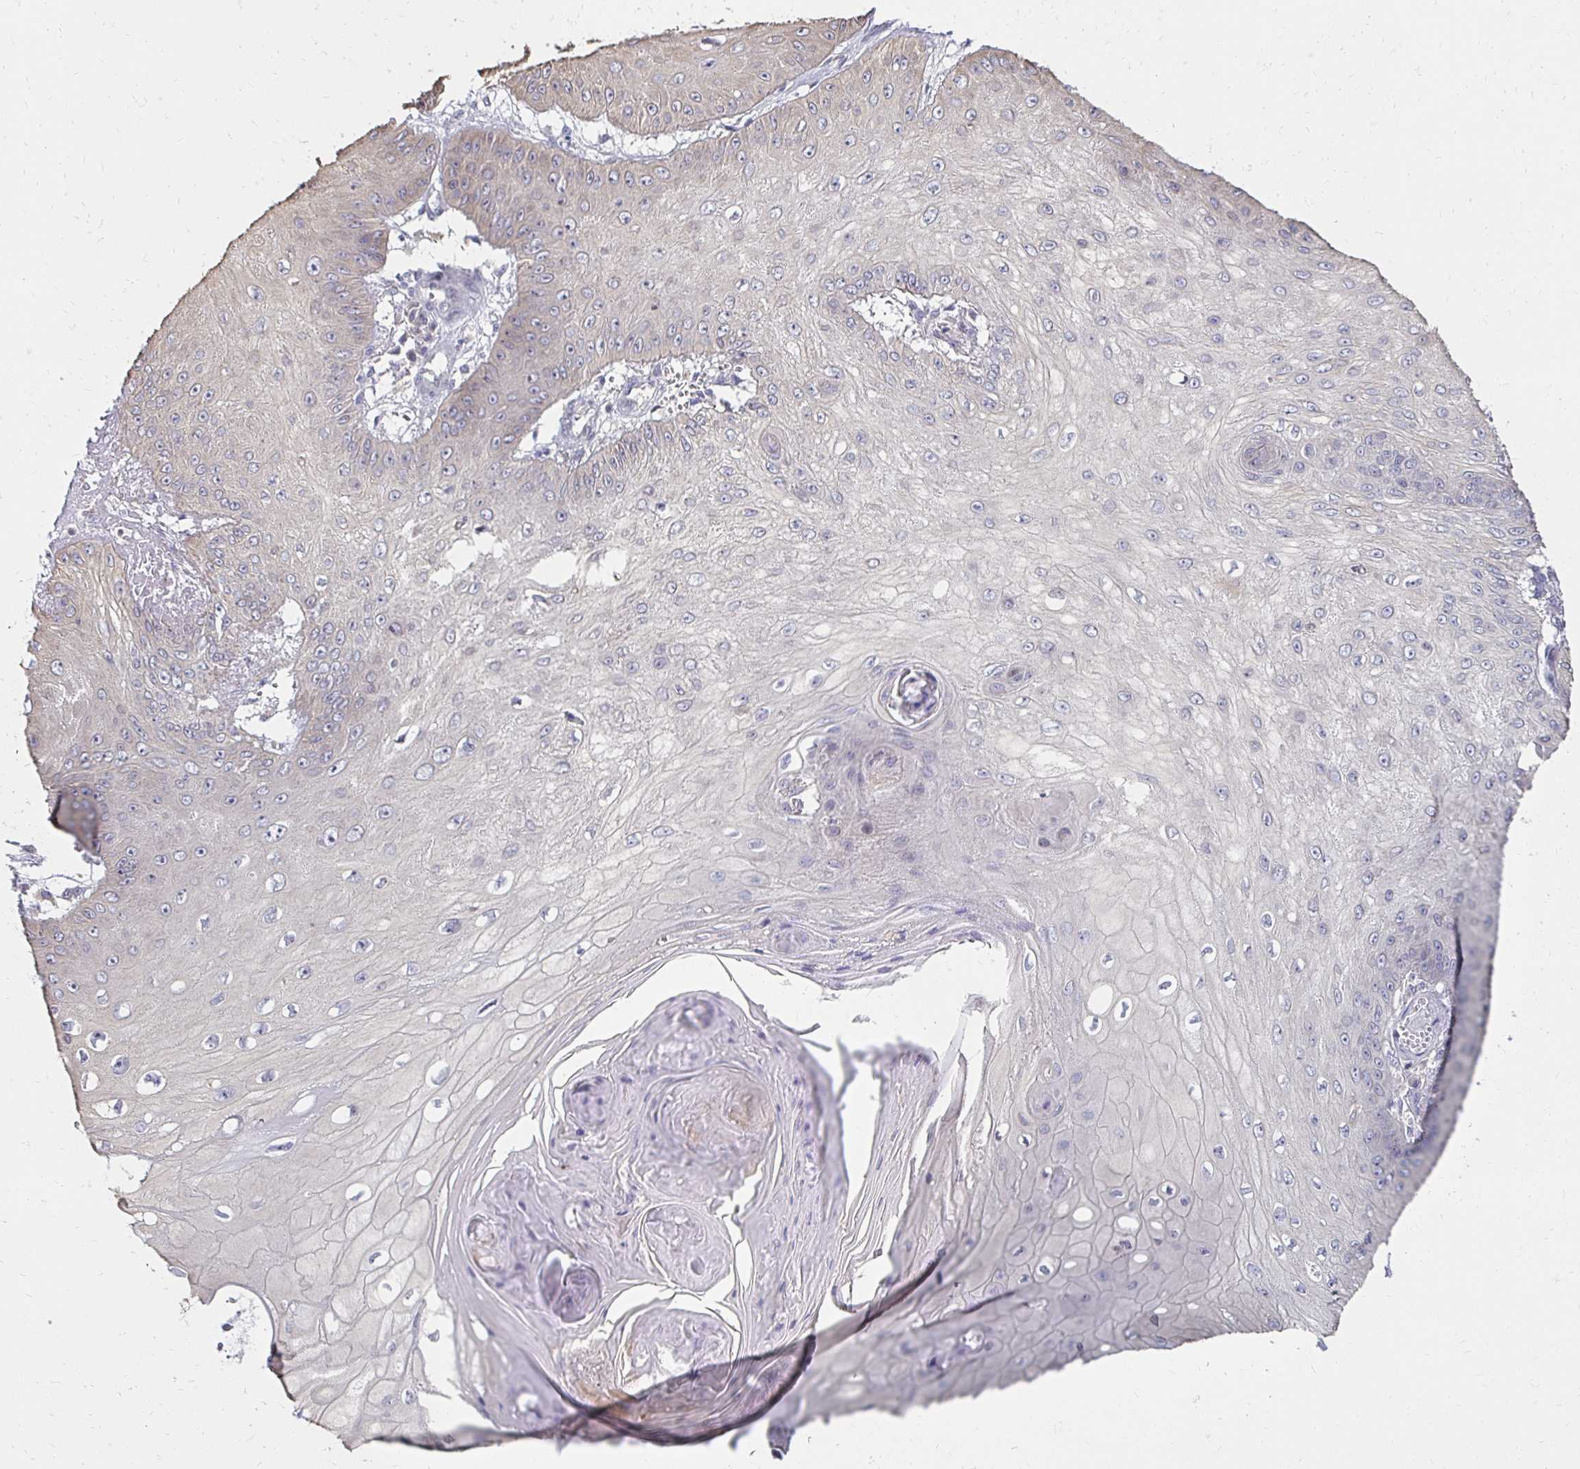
{"staining": {"intensity": "negative", "quantity": "none", "location": "none"}, "tissue": "skin cancer", "cell_type": "Tumor cells", "image_type": "cancer", "snomed": [{"axis": "morphology", "description": "Squamous cell carcinoma, NOS"}, {"axis": "topography", "description": "Skin"}], "caption": "Tumor cells are negative for protein expression in human squamous cell carcinoma (skin). (Brightfield microscopy of DAB immunohistochemistry at high magnification).", "gene": "PADI2", "patient": {"sex": "male", "age": 70}}